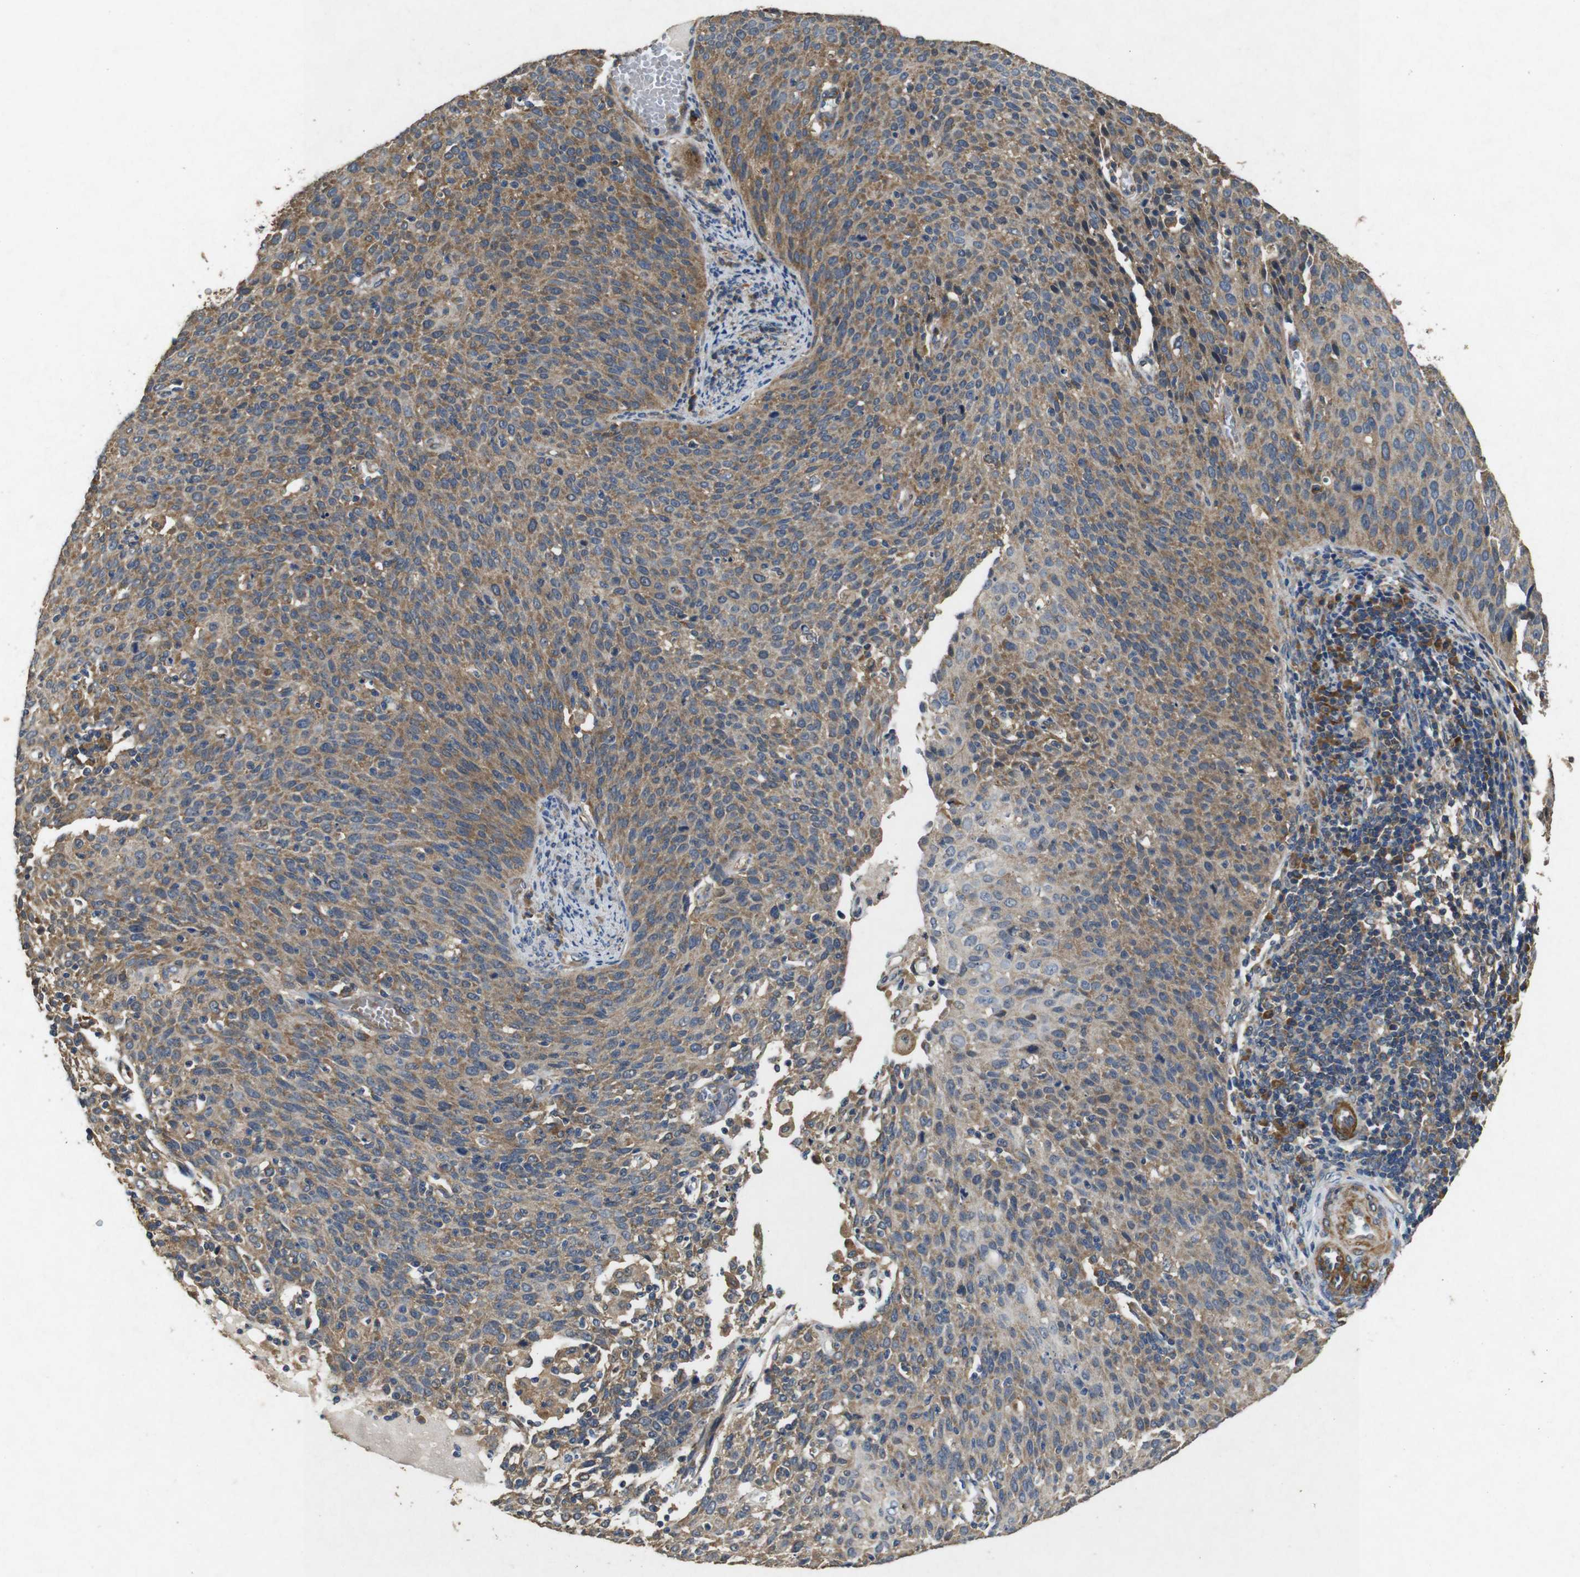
{"staining": {"intensity": "moderate", "quantity": ">75%", "location": "cytoplasmic/membranous"}, "tissue": "cervical cancer", "cell_type": "Tumor cells", "image_type": "cancer", "snomed": [{"axis": "morphology", "description": "Squamous cell carcinoma, NOS"}, {"axis": "topography", "description": "Cervix"}], "caption": "Immunohistochemical staining of cervical cancer (squamous cell carcinoma) demonstrates medium levels of moderate cytoplasmic/membranous protein positivity in about >75% of tumor cells.", "gene": "BNIP3", "patient": {"sex": "female", "age": 38}}